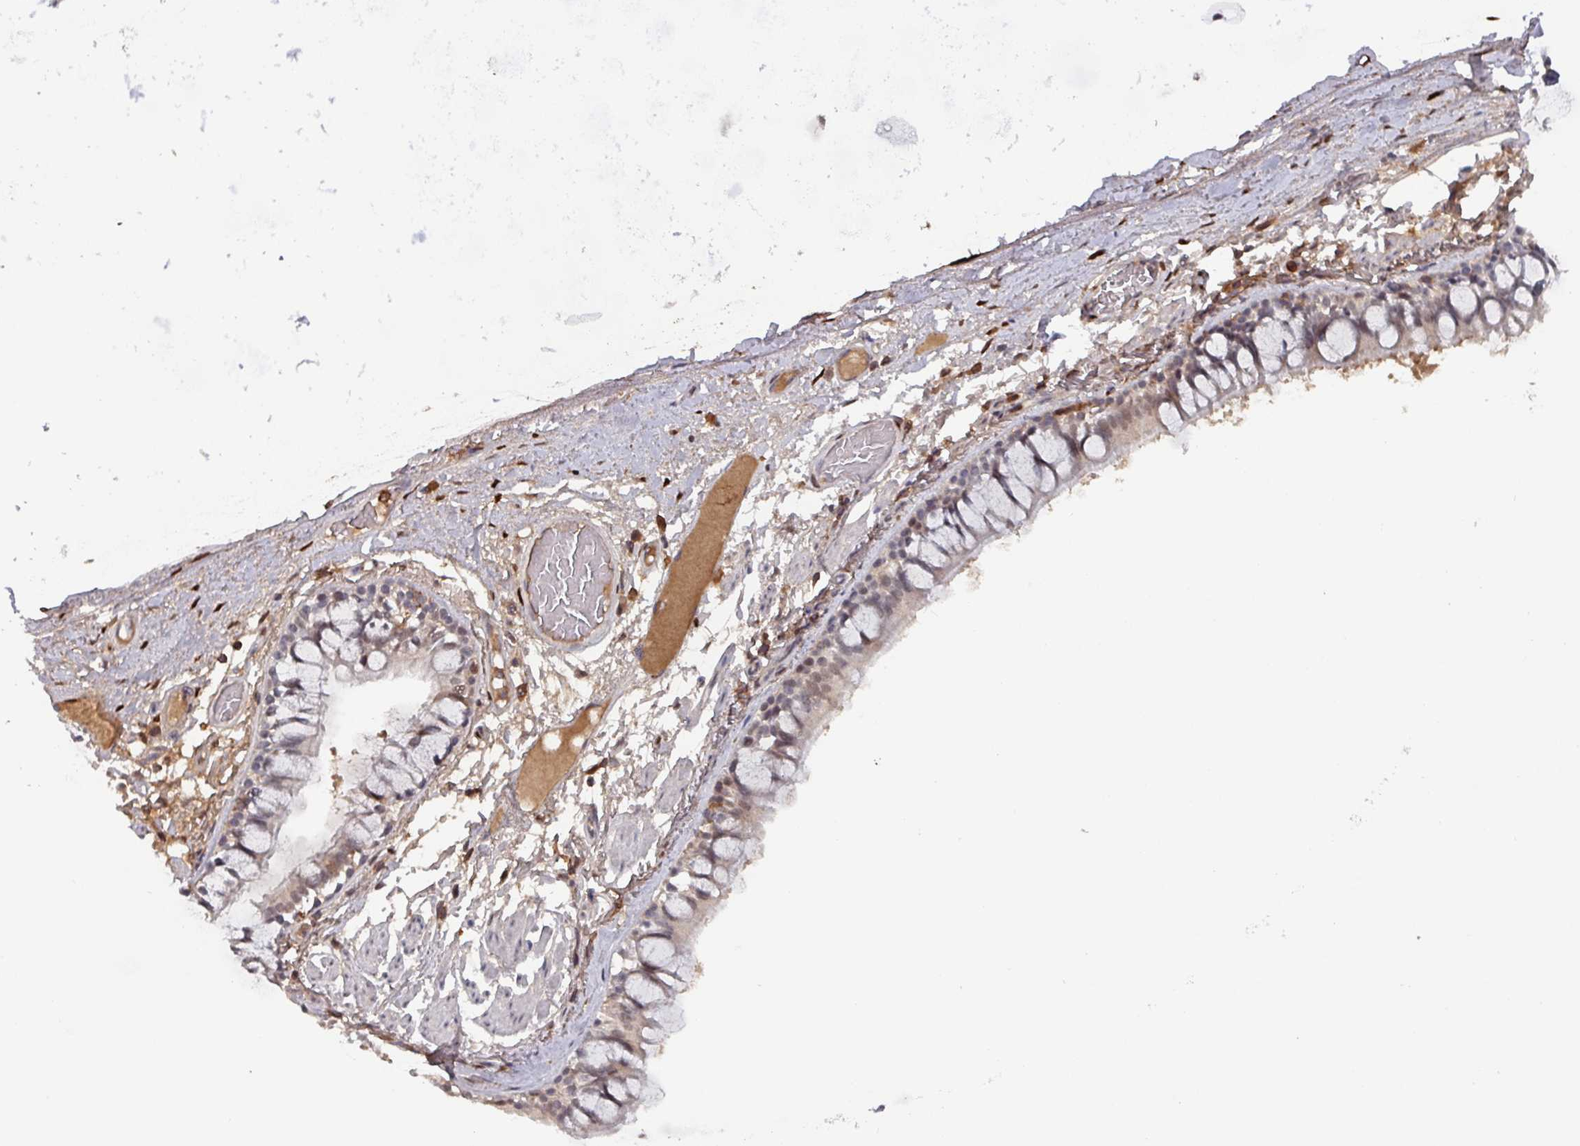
{"staining": {"intensity": "moderate", "quantity": "25%-75%", "location": "cytoplasmic/membranous"}, "tissue": "bronchus", "cell_type": "Respiratory epithelial cells", "image_type": "normal", "snomed": [{"axis": "morphology", "description": "Normal tissue, NOS"}, {"axis": "topography", "description": "Bronchus"}], "caption": "This is a micrograph of immunohistochemistry (IHC) staining of unremarkable bronchus, which shows moderate staining in the cytoplasmic/membranous of respiratory epithelial cells.", "gene": "PRRX1", "patient": {"sex": "male", "age": 70}}